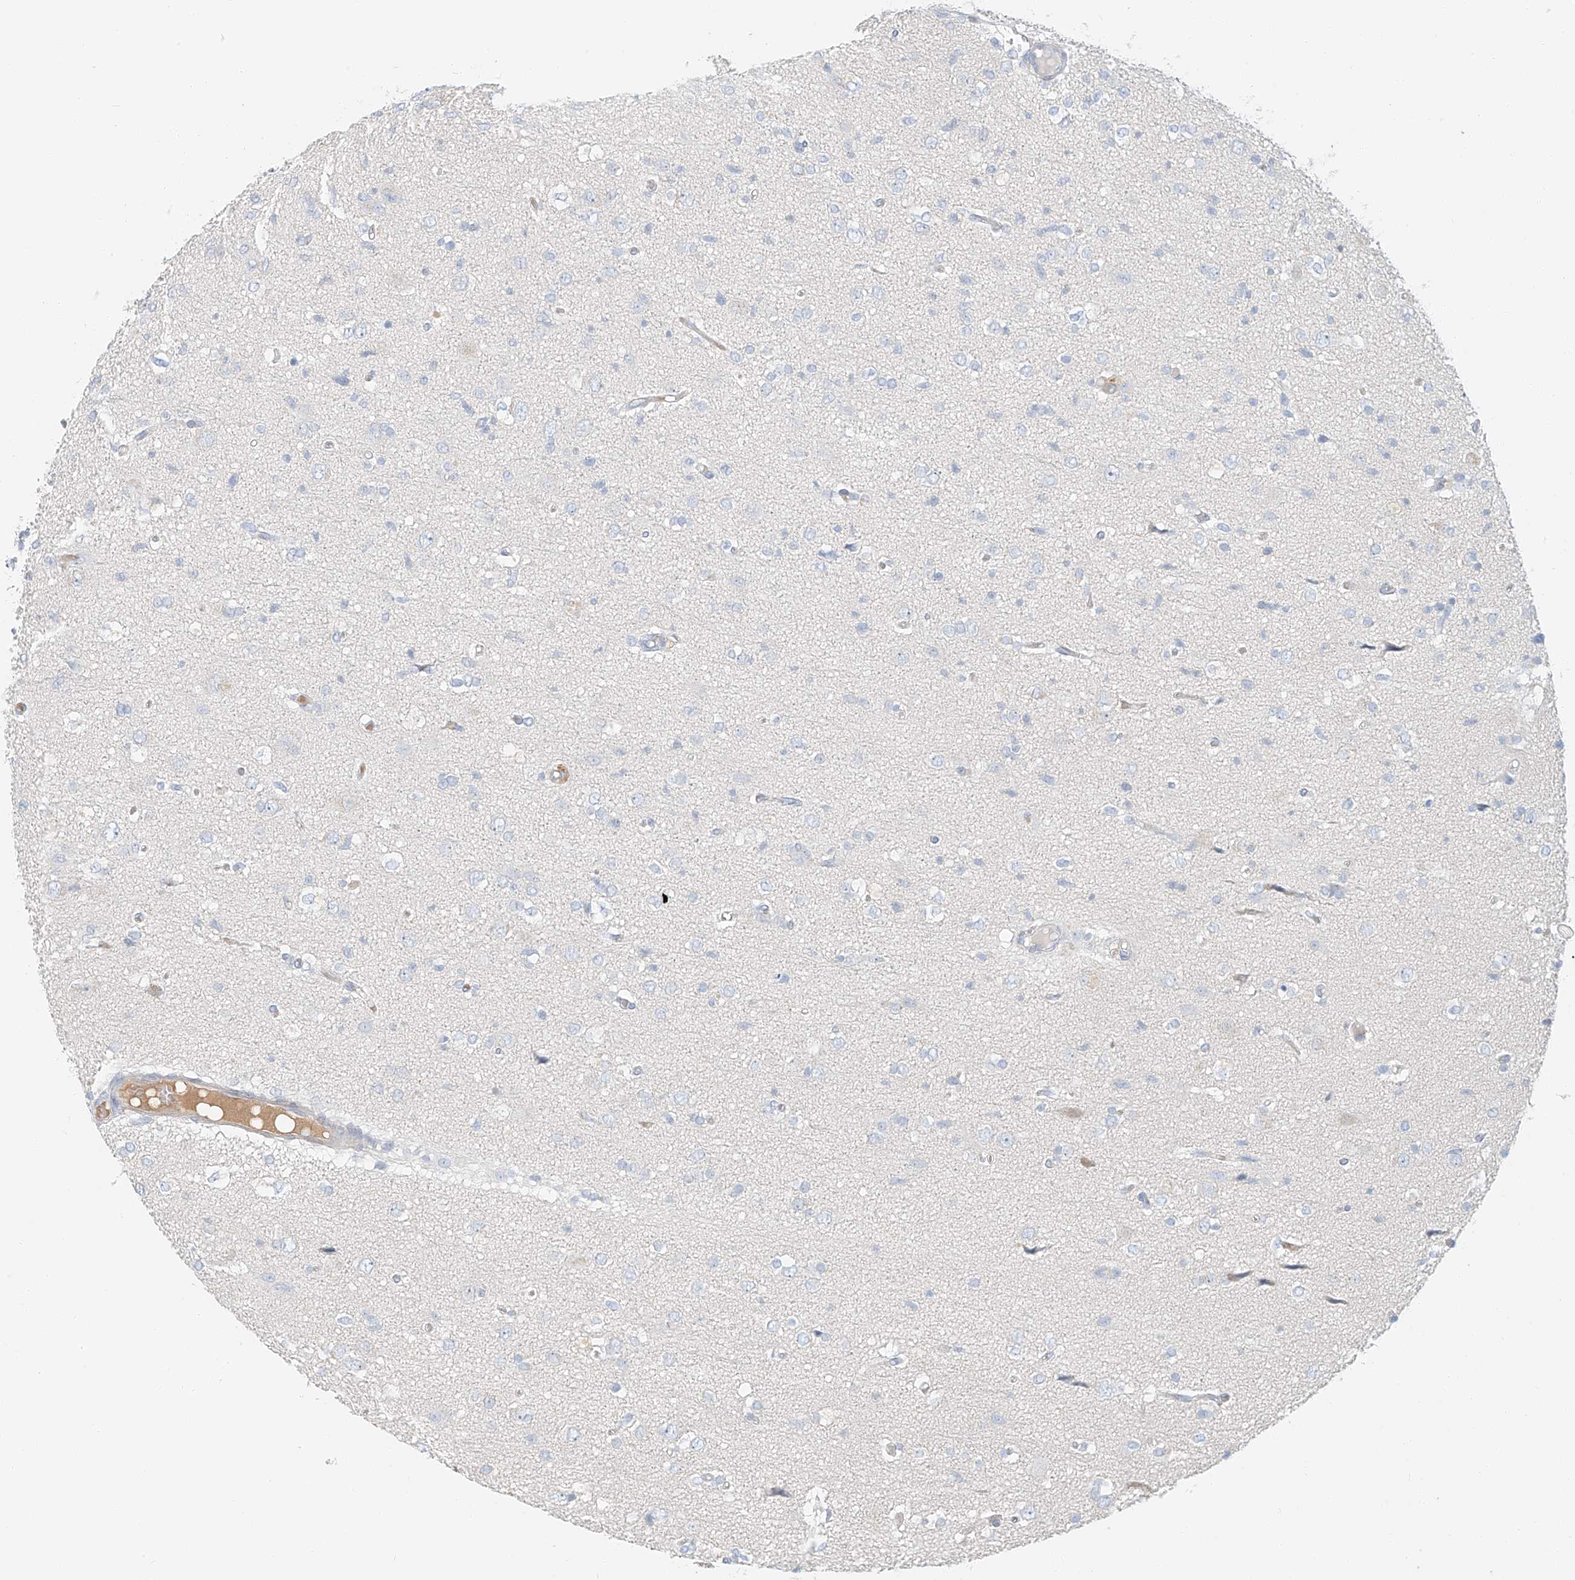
{"staining": {"intensity": "negative", "quantity": "none", "location": "none"}, "tissue": "glioma", "cell_type": "Tumor cells", "image_type": "cancer", "snomed": [{"axis": "morphology", "description": "Glioma, malignant, High grade"}, {"axis": "topography", "description": "Brain"}], "caption": "Tumor cells are negative for protein expression in human glioma.", "gene": "PGC", "patient": {"sex": "female", "age": 59}}